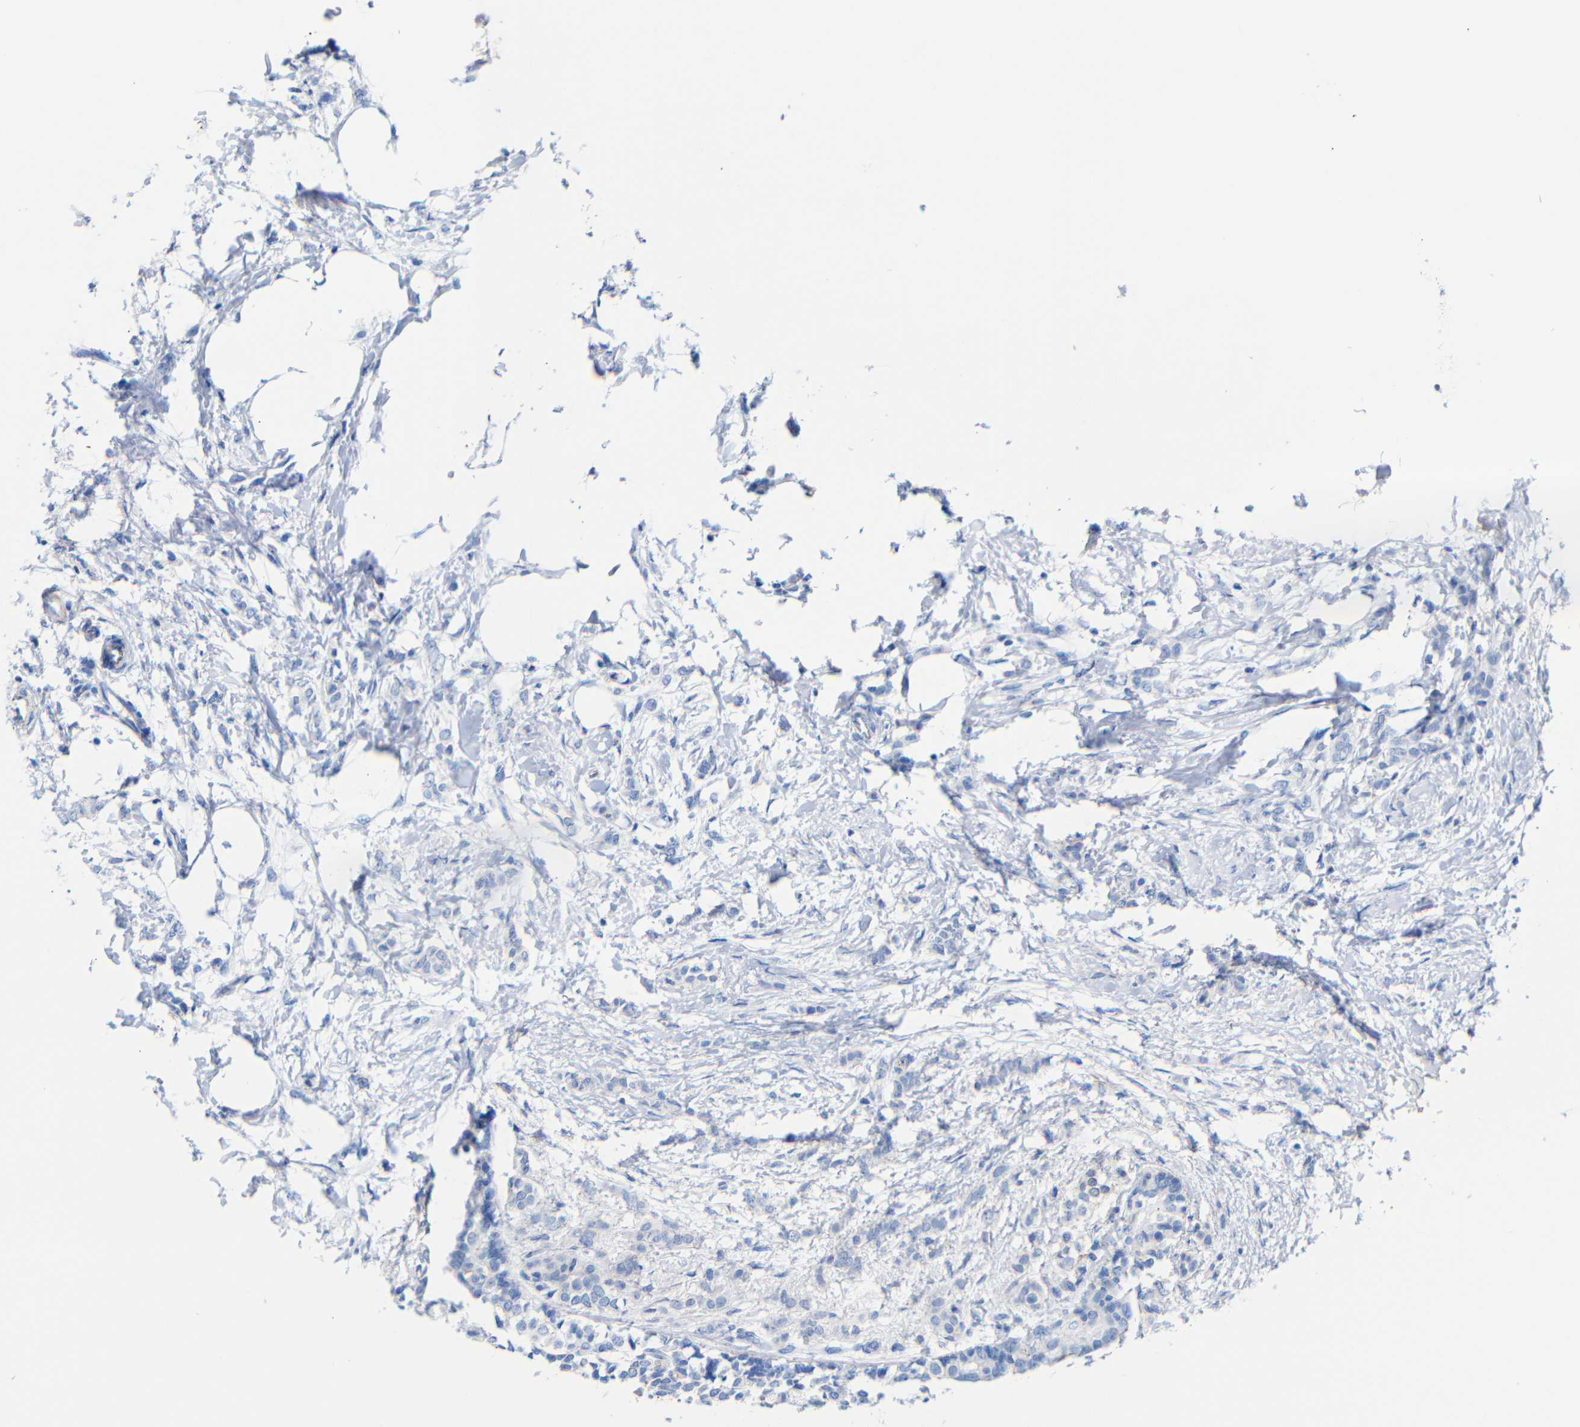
{"staining": {"intensity": "negative", "quantity": "none", "location": "none"}, "tissue": "breast cancer", "cell_type": "Tumor cells", "image_type": "cancer", "snomed": [{"axis": "morphology", "description": "Lobular carcinoma, in situ"}, {"axis": "morphology", "description": "Lobular carcinoma"}, {"axis": "topography", "description": "Breast"}], "caption": "The photomicrograph exhibits no significant staining in tumor cells of breast cancer. (Immunohistochemistry (ihc), brightfield microscopy, high magnification).", "gene": "CGNL1", "patient": {"sex": "female", "age": 41}}